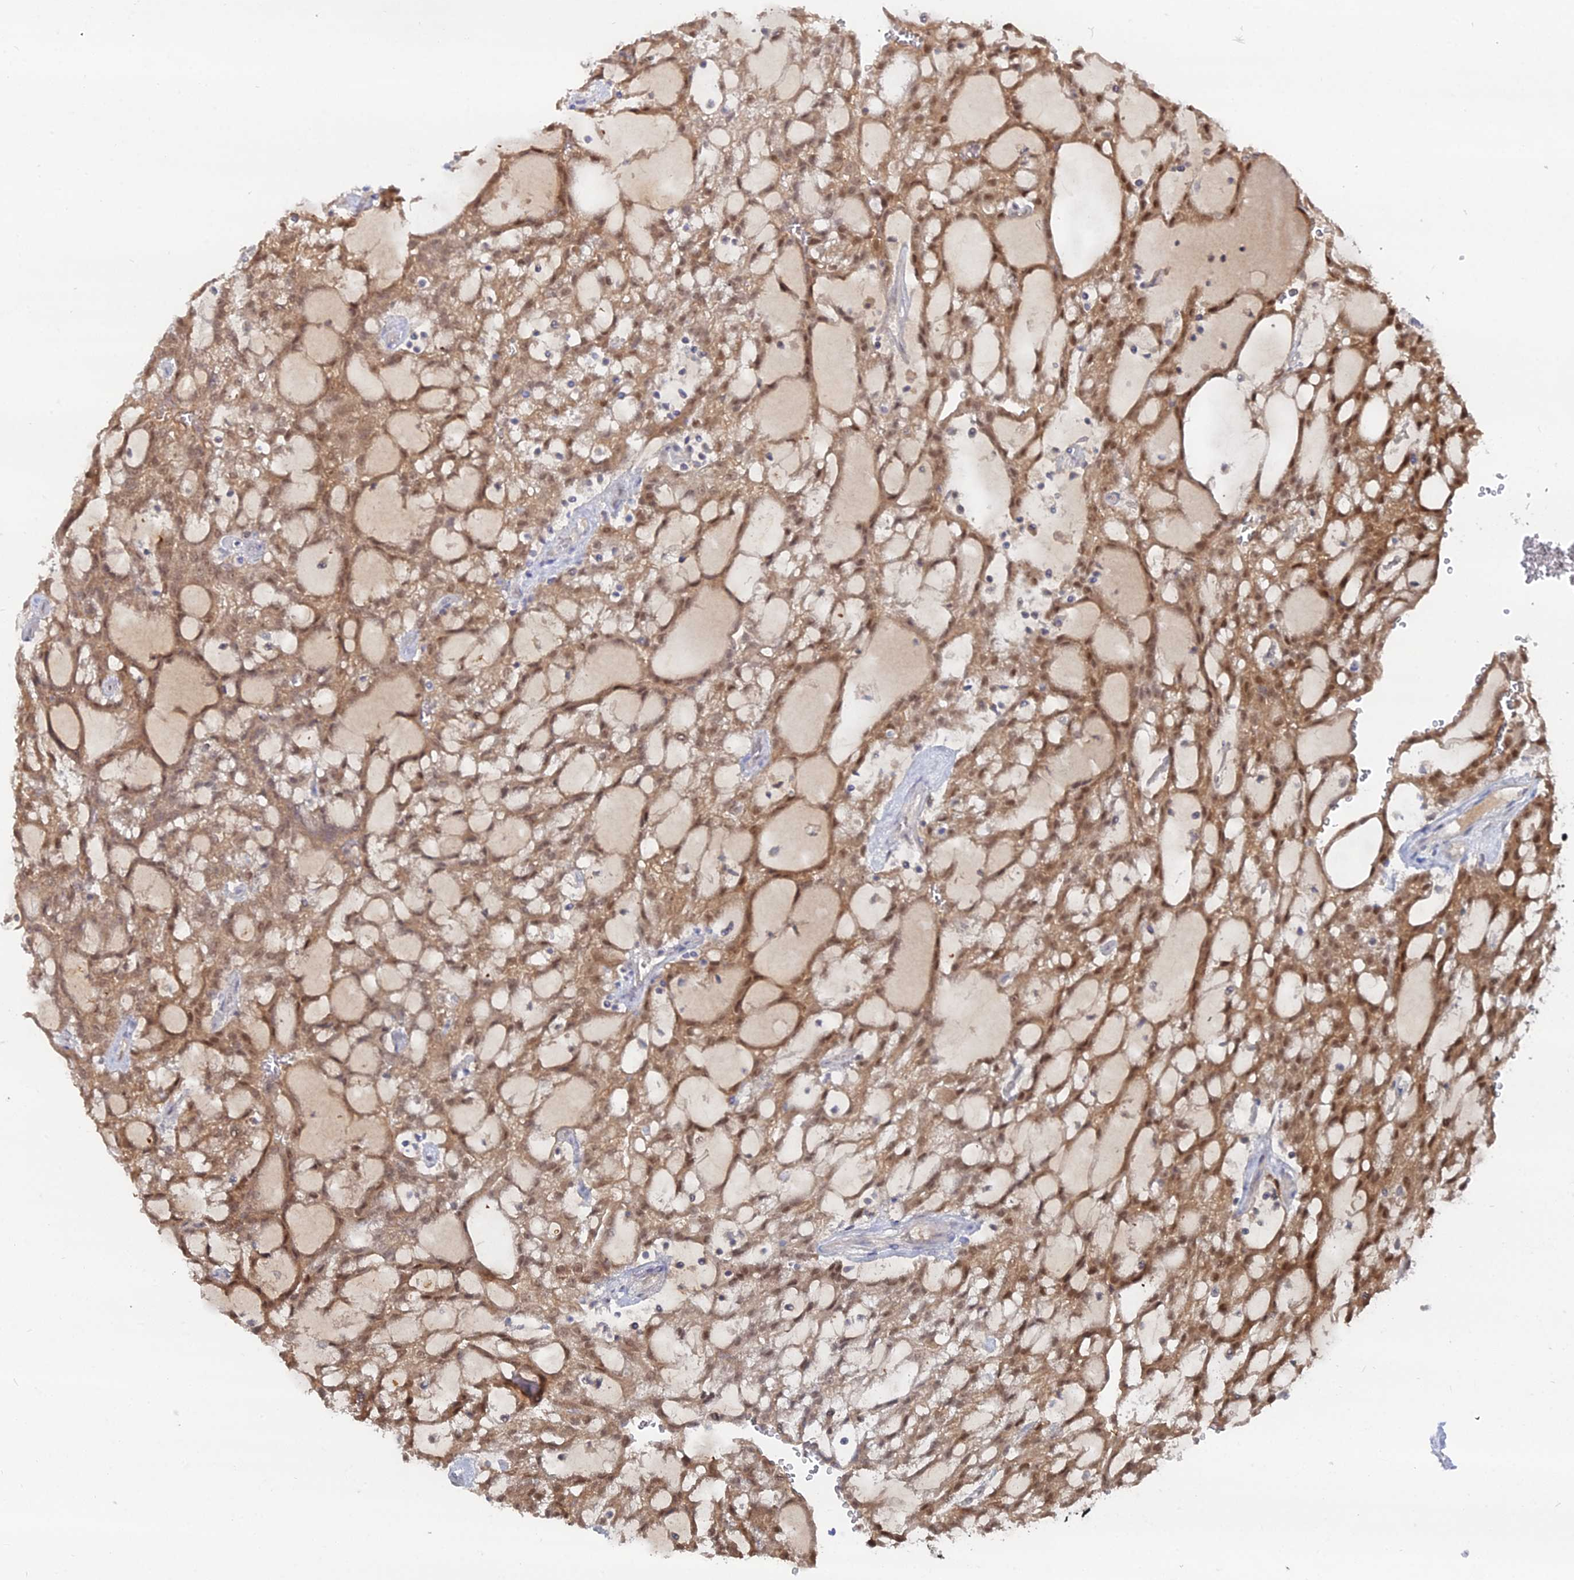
{"staining": {"intensity": "moderate", "quantity": ">75%", "location": "cytoplasmic/membranous,nuclear"}, "tissue": "renal cancer", "cell_type": "Tumor cells", "image_type": "cancer", "snomed": [{"axis": "morphology", "description": "Adenocarcinoma, NOS"}, {"axis": "topography", "description": "Kidney"}], "caption": "Human renal cancer stained with a brown dye demonstrates moderate cytoplasmic/membranous and nuclear positive expression in approximately >75% of tumor cells.", "gene": "THAP4", "patient": {"sex": "male", "age": 63}}